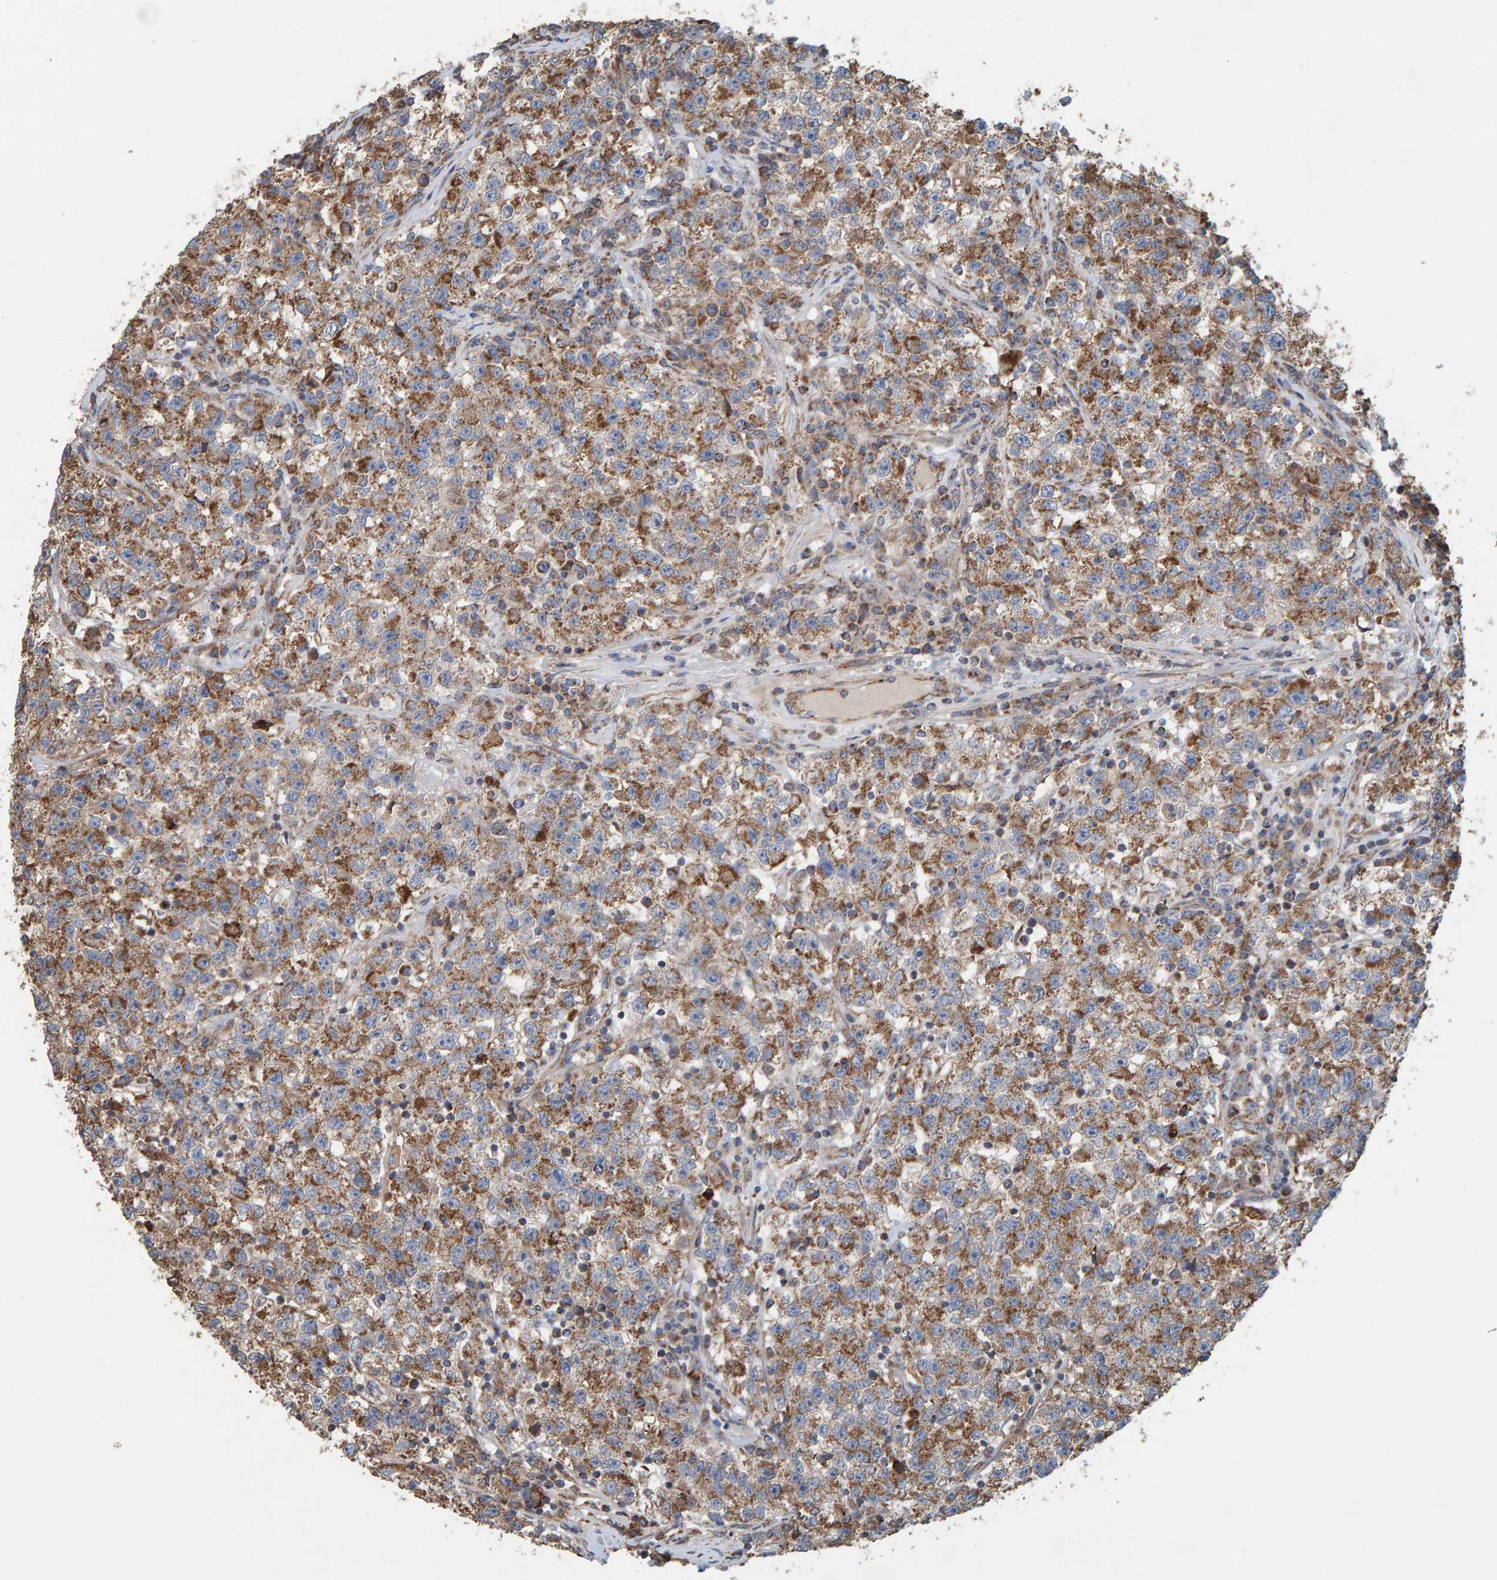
{"staining": {"intensity": "moderate", "quantity": ">75%", "location": "cytoplasmic/membranous"}, "tissue": "testis cancer", "cell_type": "Tumor cells", "image_type": "cancer", "snomed": [{"axis": "morphology", "description": "Seminoma, NOS"}, {"axis": "topography", "description": "Testis"}], "caption": "IHC of human testis cancer (seminoma) demonstrates medium levels of moderate cytoplasmic/membranous staining in approximately >75% of tumor cells.", "gene": "MRPL45", "patient": {"sex": "male", "age": 22}}